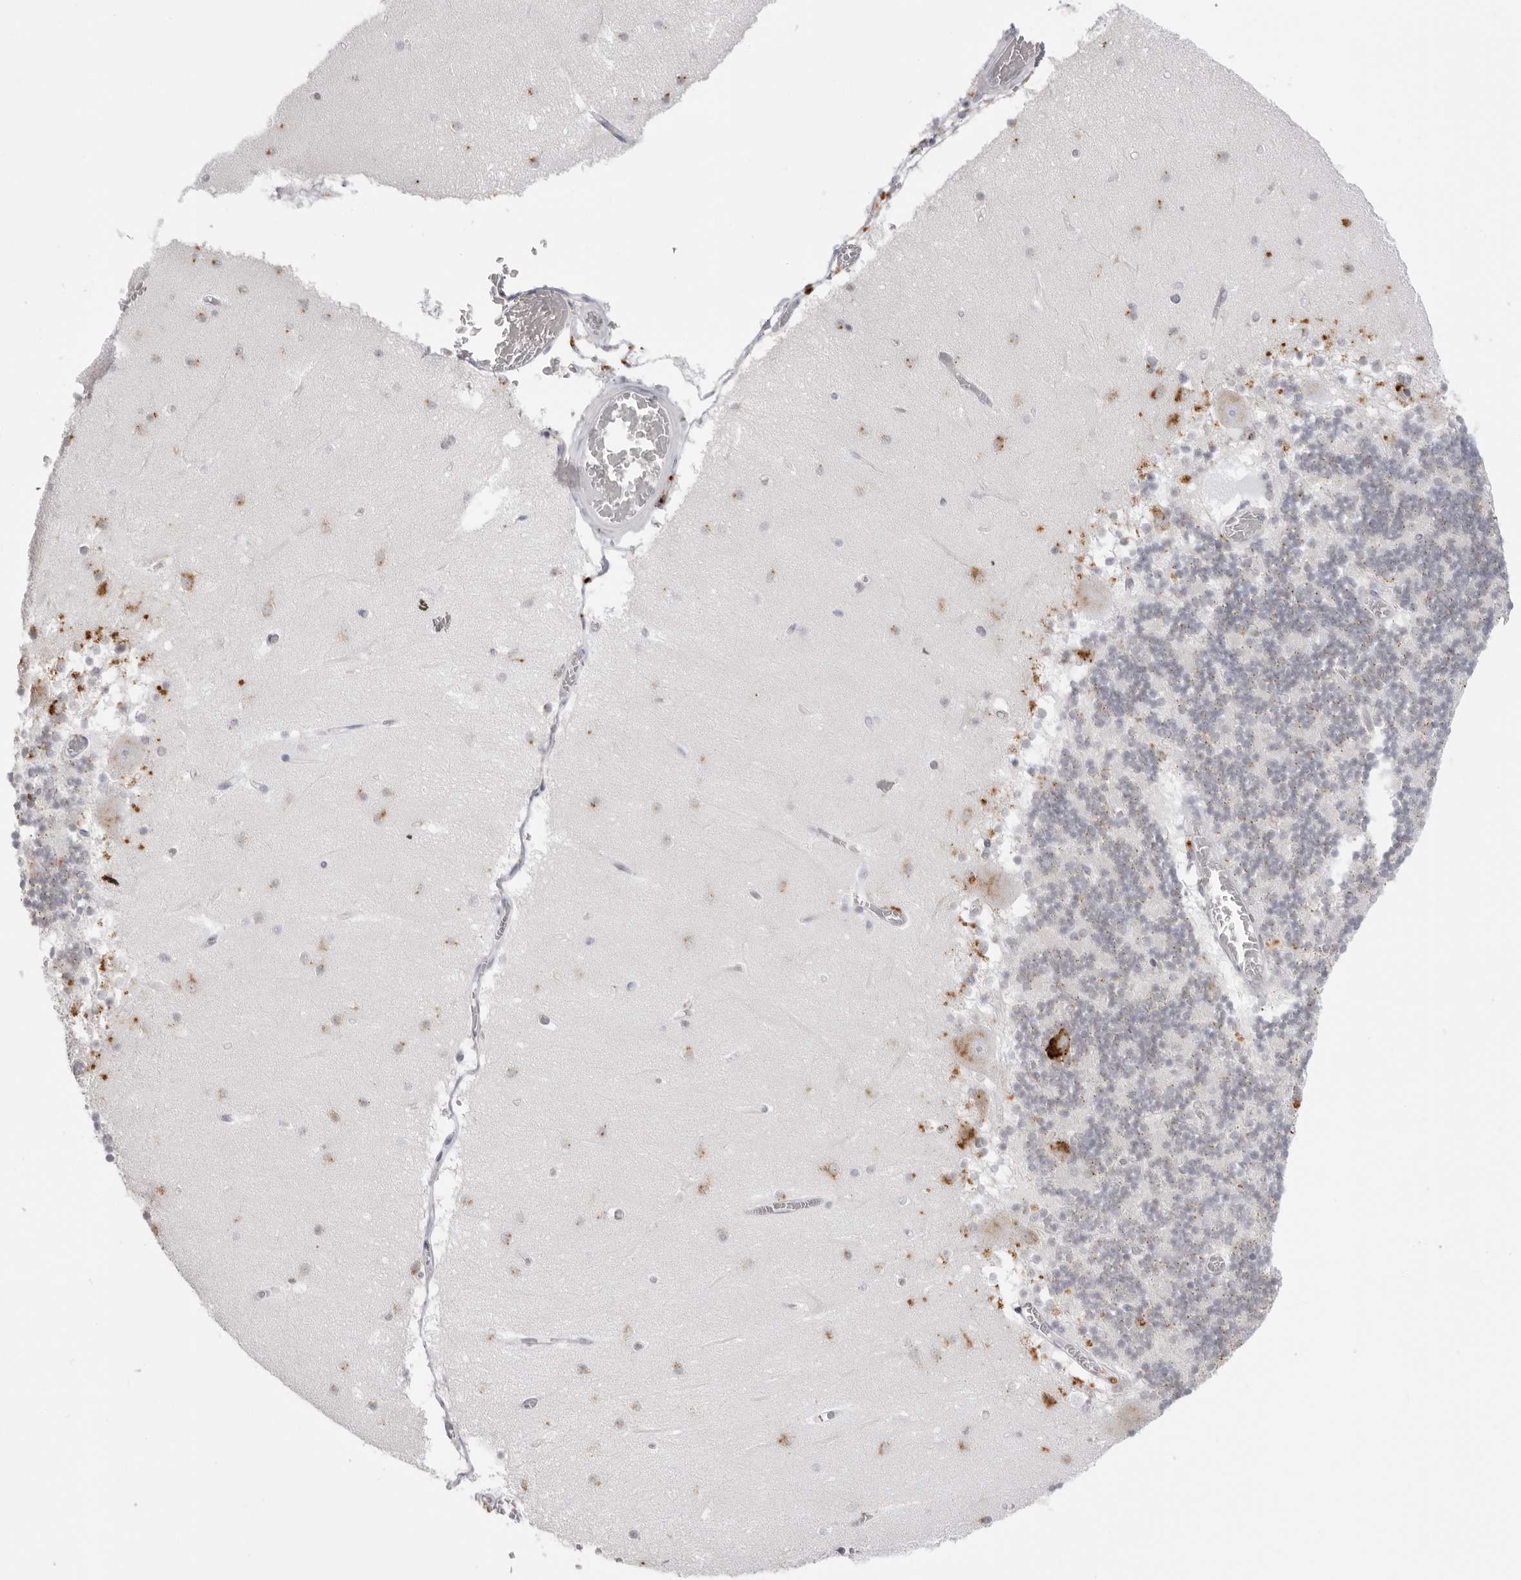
{"staining": {"intensity": "moderate", "quantity": "<25%", "location": "cytoplasmic/membranous"}, "tissue": "cerebellum", "cell_type": "Cells in granular layer", "image_type": "normal", "snomed": [{"axis": "morphology", "description": "Normal tissue, NOS"}, {"axis": "topography", "description": "Cerebellum"}], "caption": "Immunohistochemistry (DAB (3,3'-diaminobenzidine)) staining of benign human cerebellum reveals moderate cytoplasmic/membranous protein staining in about <25% of cells in granular layer. The staining was performed using DAB (3,3'-diaminobenzidine) to visualize the protein expression in brown, while the nuclei were stained in blue with hematoxylin (Magnification: 20x).", "gene": "IL25", "patient": {"sex": "female", "age": 28}}